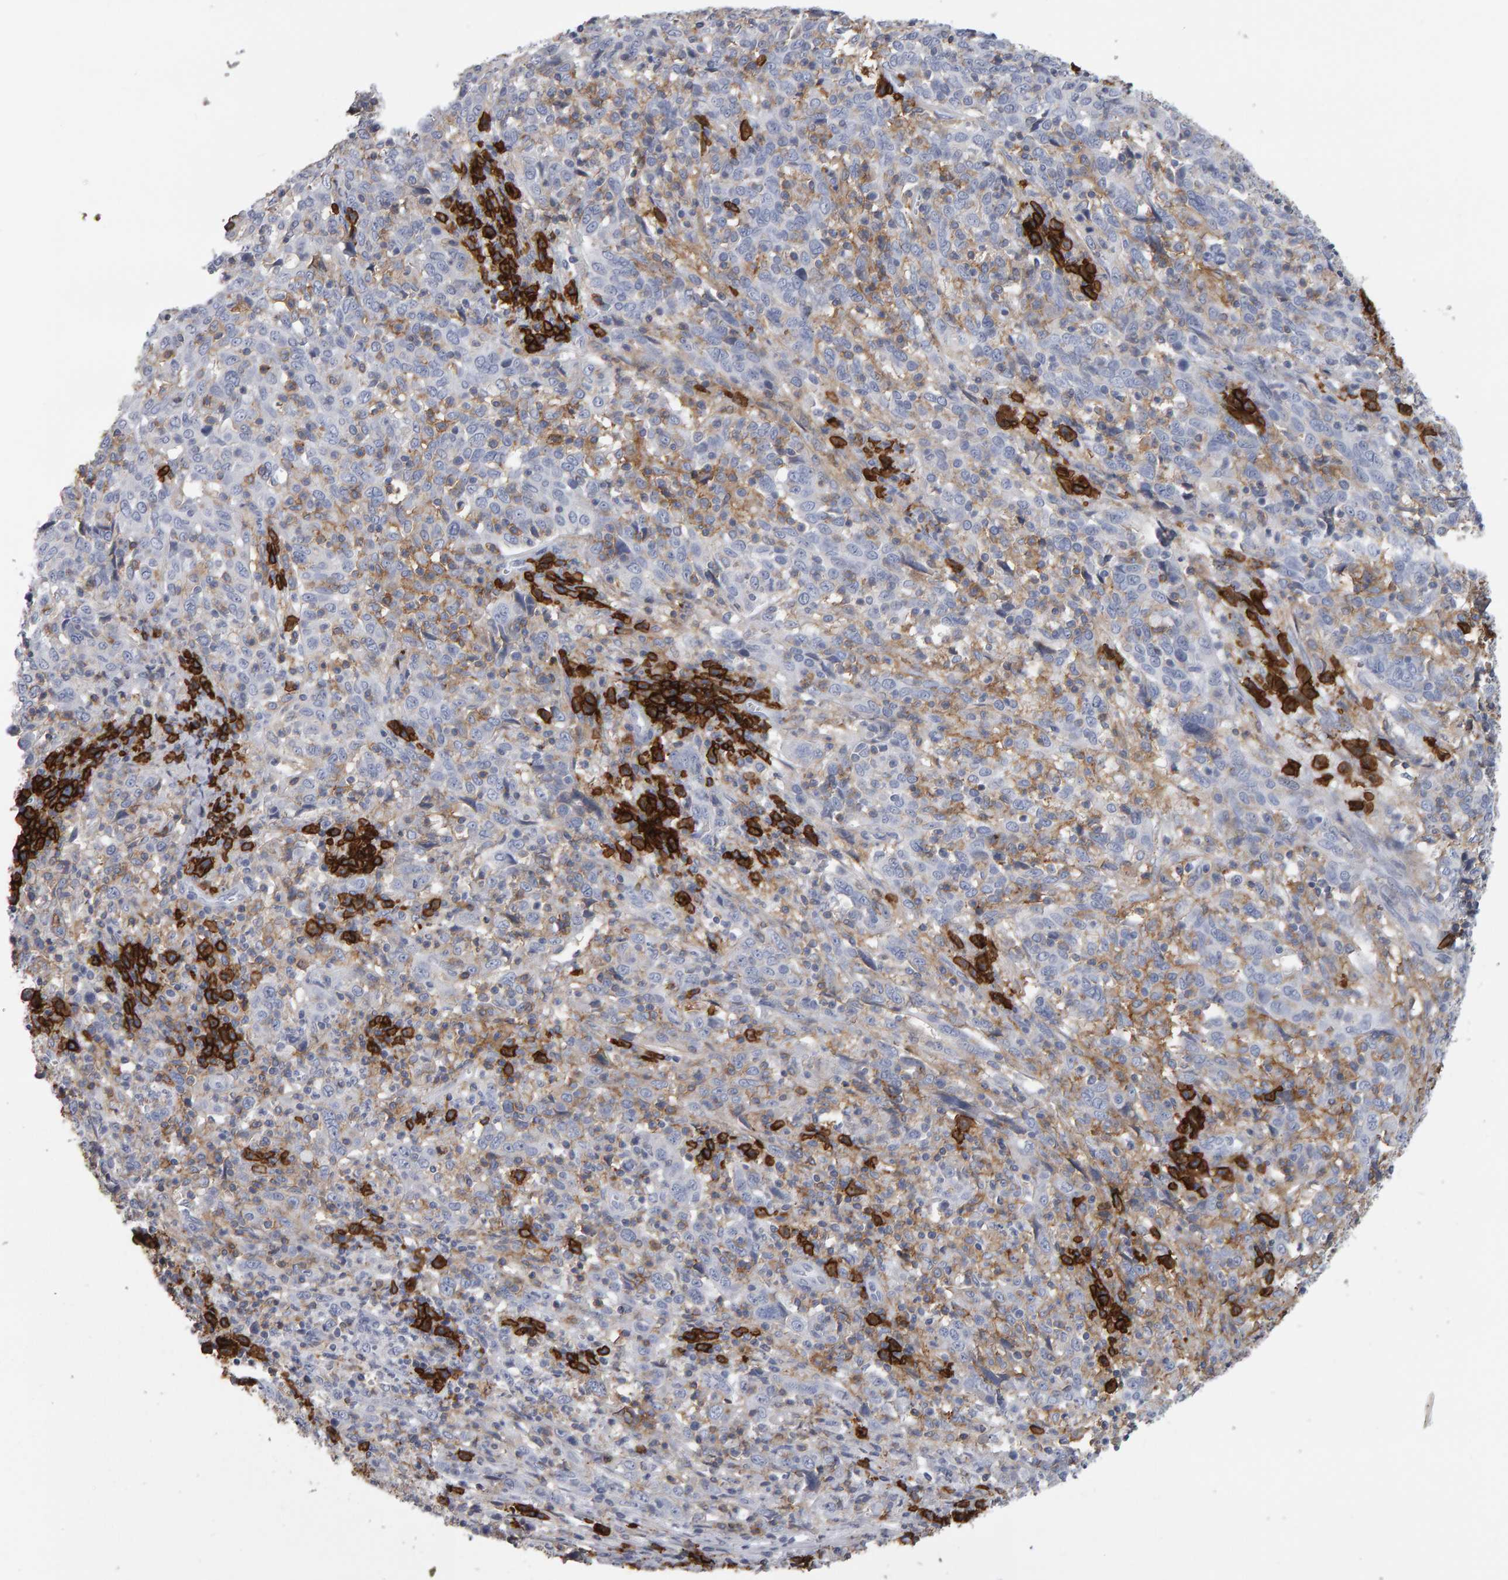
{"staining": {"intensity": "weak", "quantity": "25%-75%", "location": "cytoplasmic/membranous"}, "tissue": "cervical cancer", "cell_type": "Tumor cells", "image_type": "cancer", "snomed": [{"axis": "morphology", "description": "Squamous cell carcinoma, NOS"}, {"axis": "topography", "description": "Cervix"}], "caption": "This micrograph reveals IHC staining of human cervical cancer (squamous cell carcinoma), with low weak cytoplasmic/membranous staining in about 25%-75% of tumor cells.", "gene": "CD38", "patient": {"sex": "female", "age": 46}}